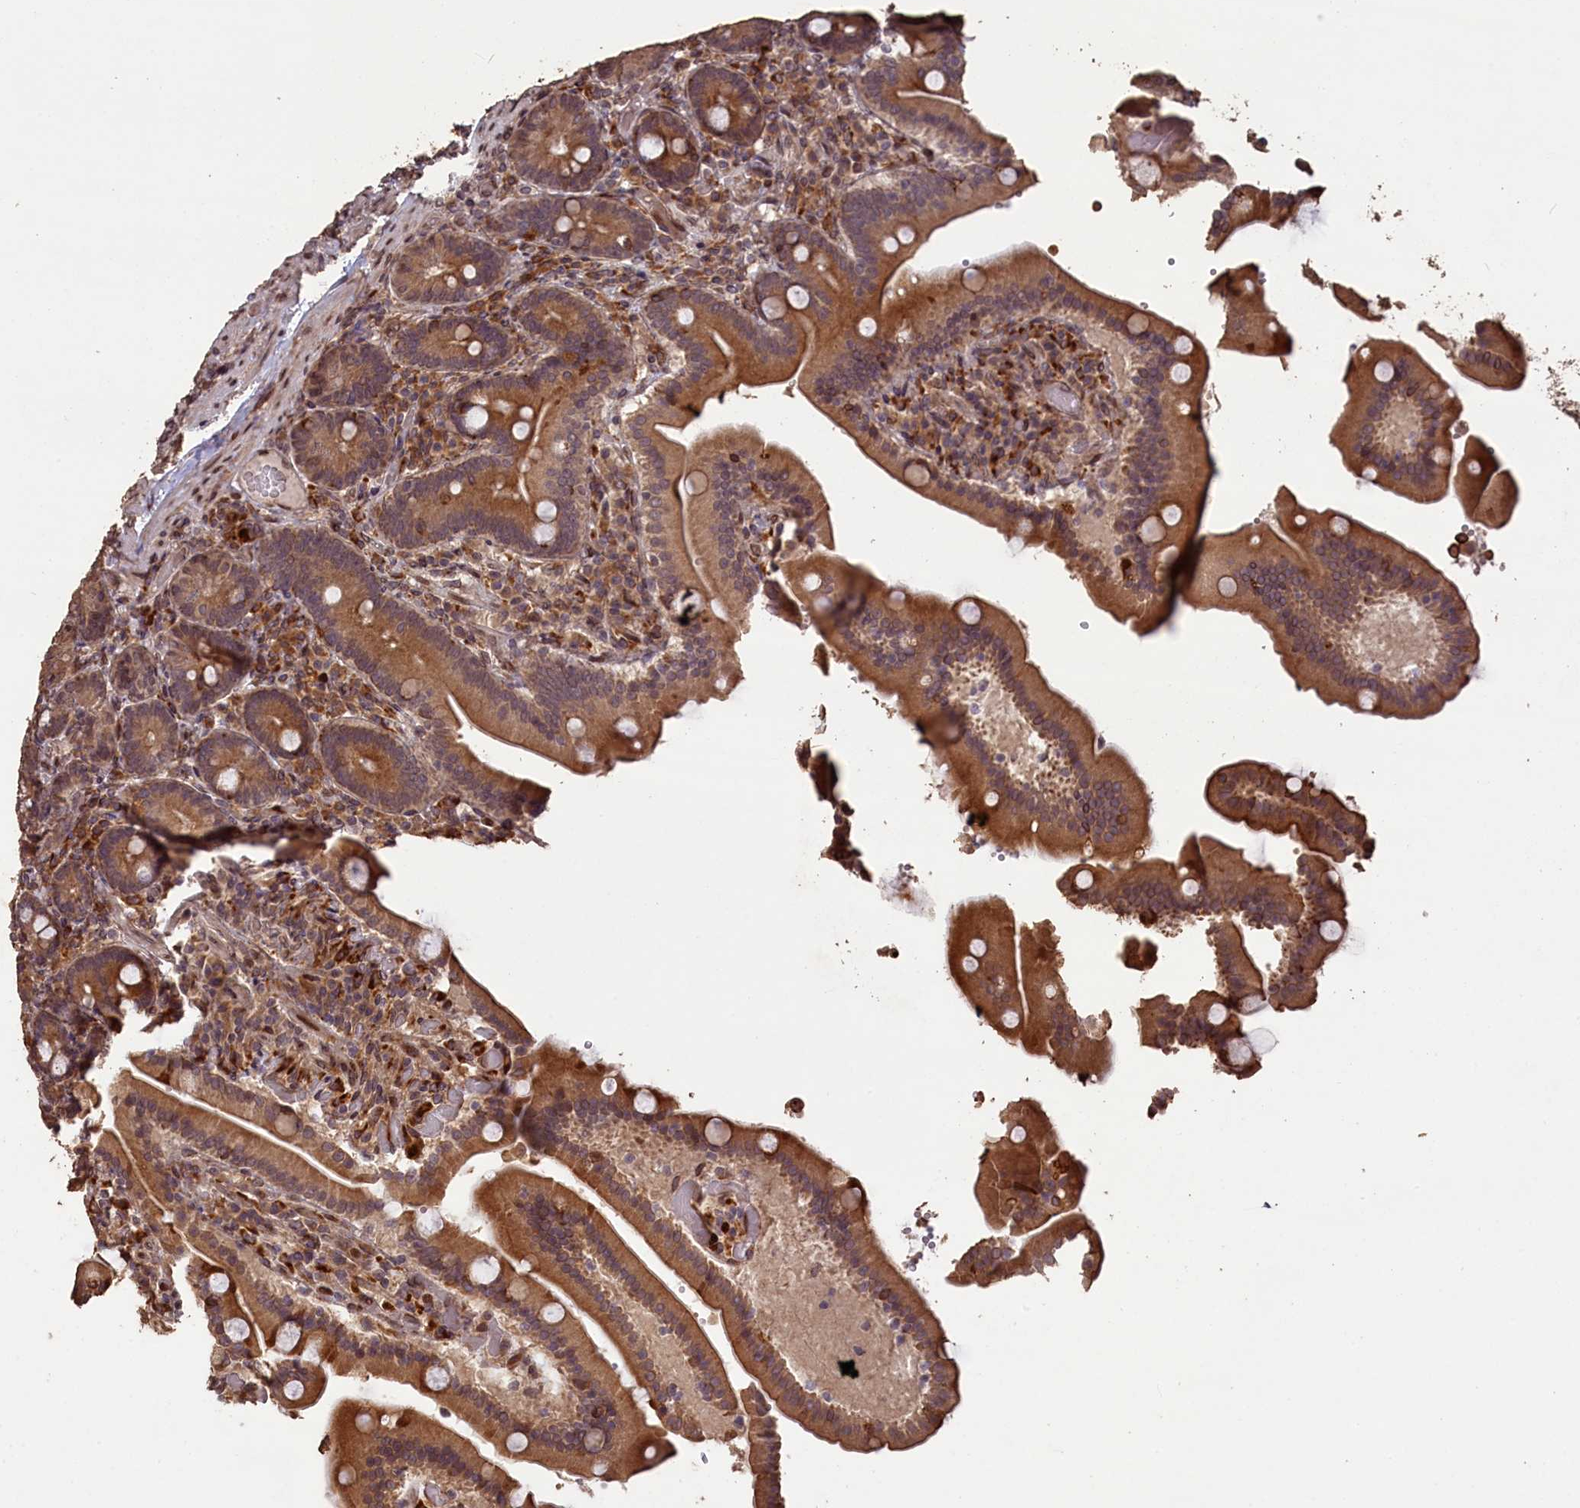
{"staining": {"intensity": "moderate", "quantity": ">75%", "location": "cytoplasmic/membranous"}, "tissue": "duodenum", "cell_type": "Glandular cells", "image_type": "normal", "snomed": [{"axis": "morphology", "description": "Normal tissue, NOS"}, {"axis": "topography", "description": "Duodenum"}], "caption": "An image of duodenum stained for a protein reveals moderate cytoplasmic/membranous brown staining in glandular cells. (DAB IHC, brown staining for protein, blue staining for nuclei).", "gene": "SLC38A7", "patient": {"sex": "female", "age": 62}}